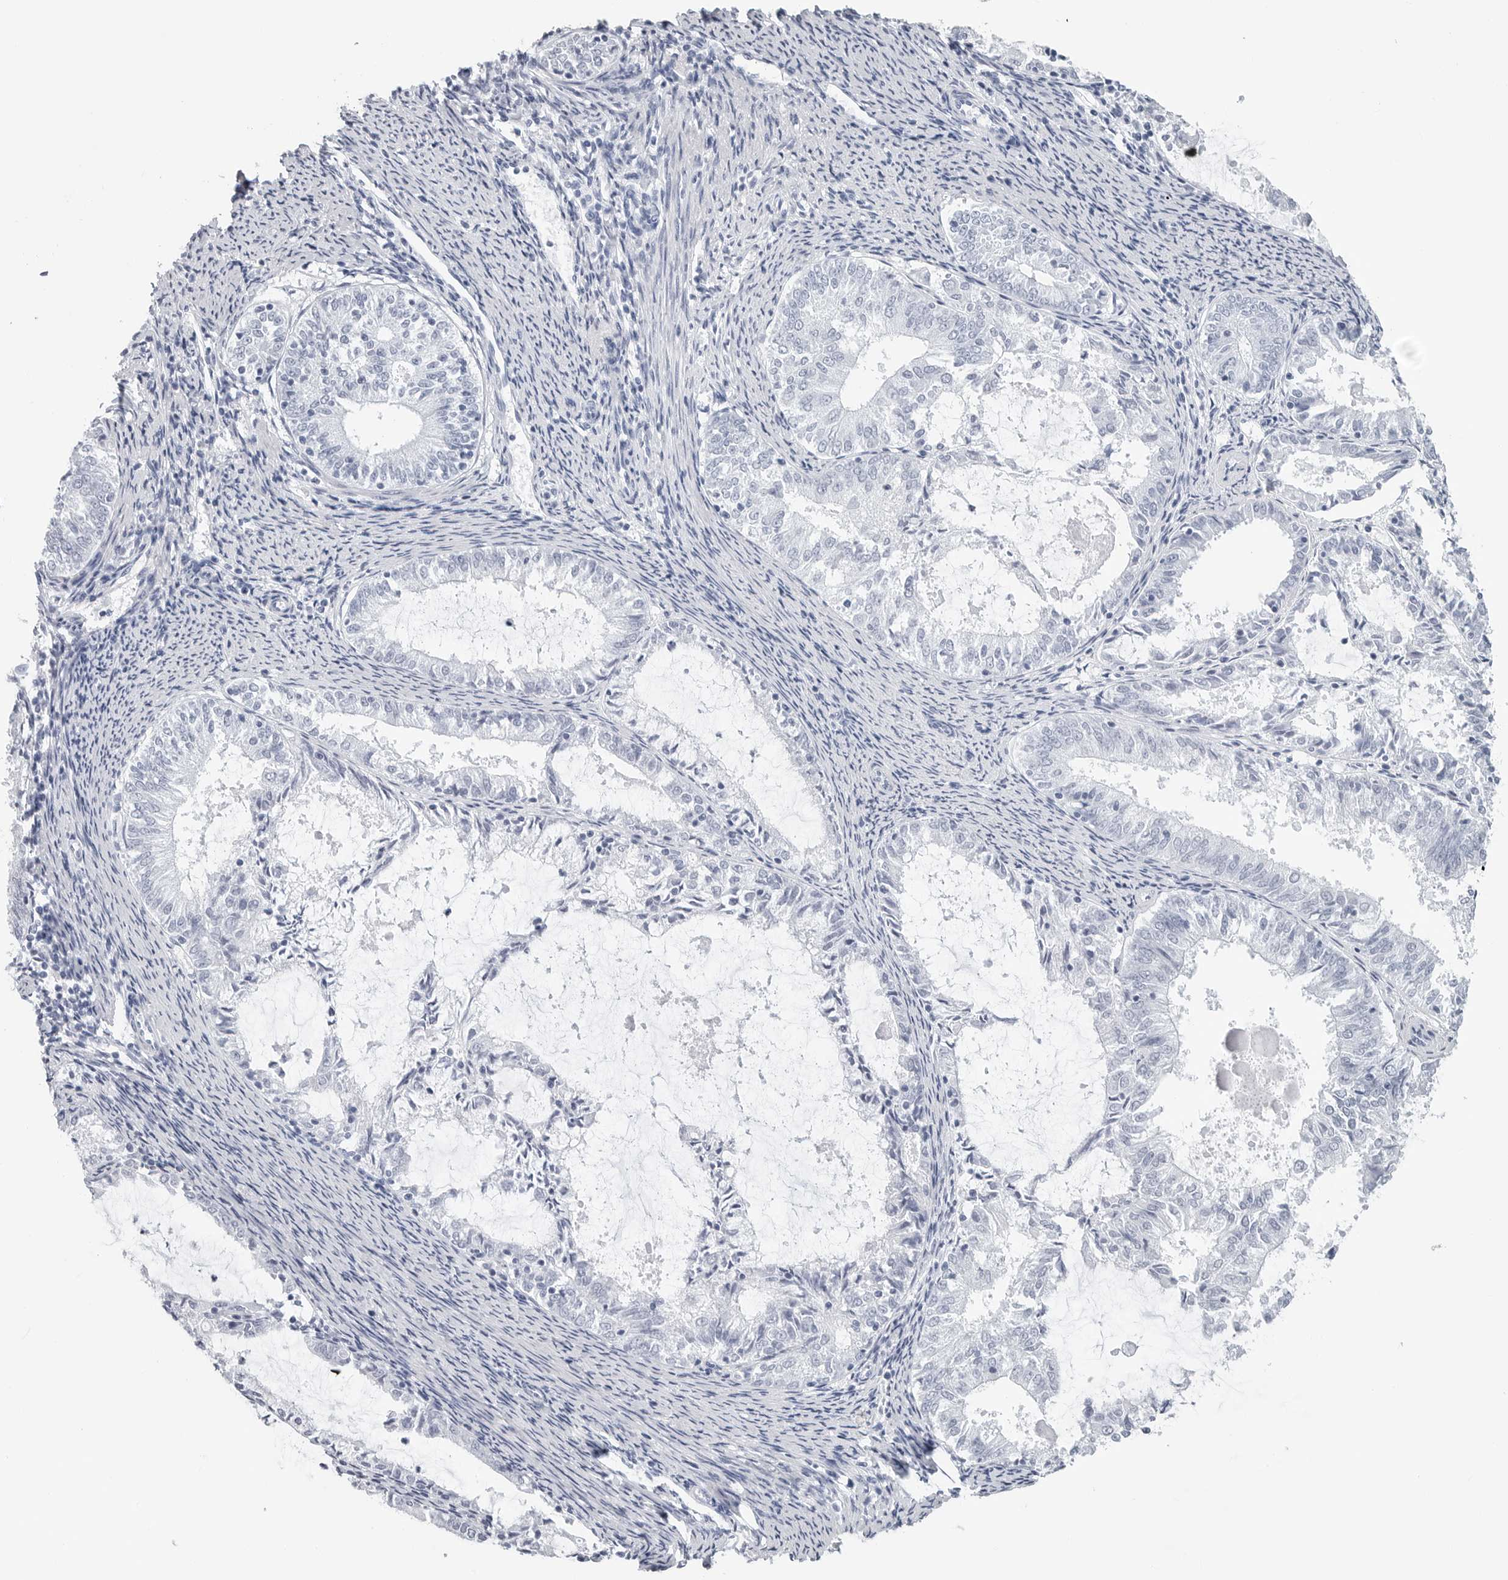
{"staining": {"intensity": "negative", "quantity": "none", "location": "none"}, "tissue": "endometrial cancer", "cell_type": "Tumor cells", "image_type": "cancer", "snomed": [{"axis": "morphology", "description": "Adenocarcinoma, NOS"}, {"axis": "topography", "description": "Endometrium"}], "caption": "Immunohistochemistry photomicrograph of endometrial adenocarcinoma stained for a protein (brown), which demonstrates no positivity in tumor cells.", "gene": "CSH1", "patient": {"sex": "female", "age": 57}}